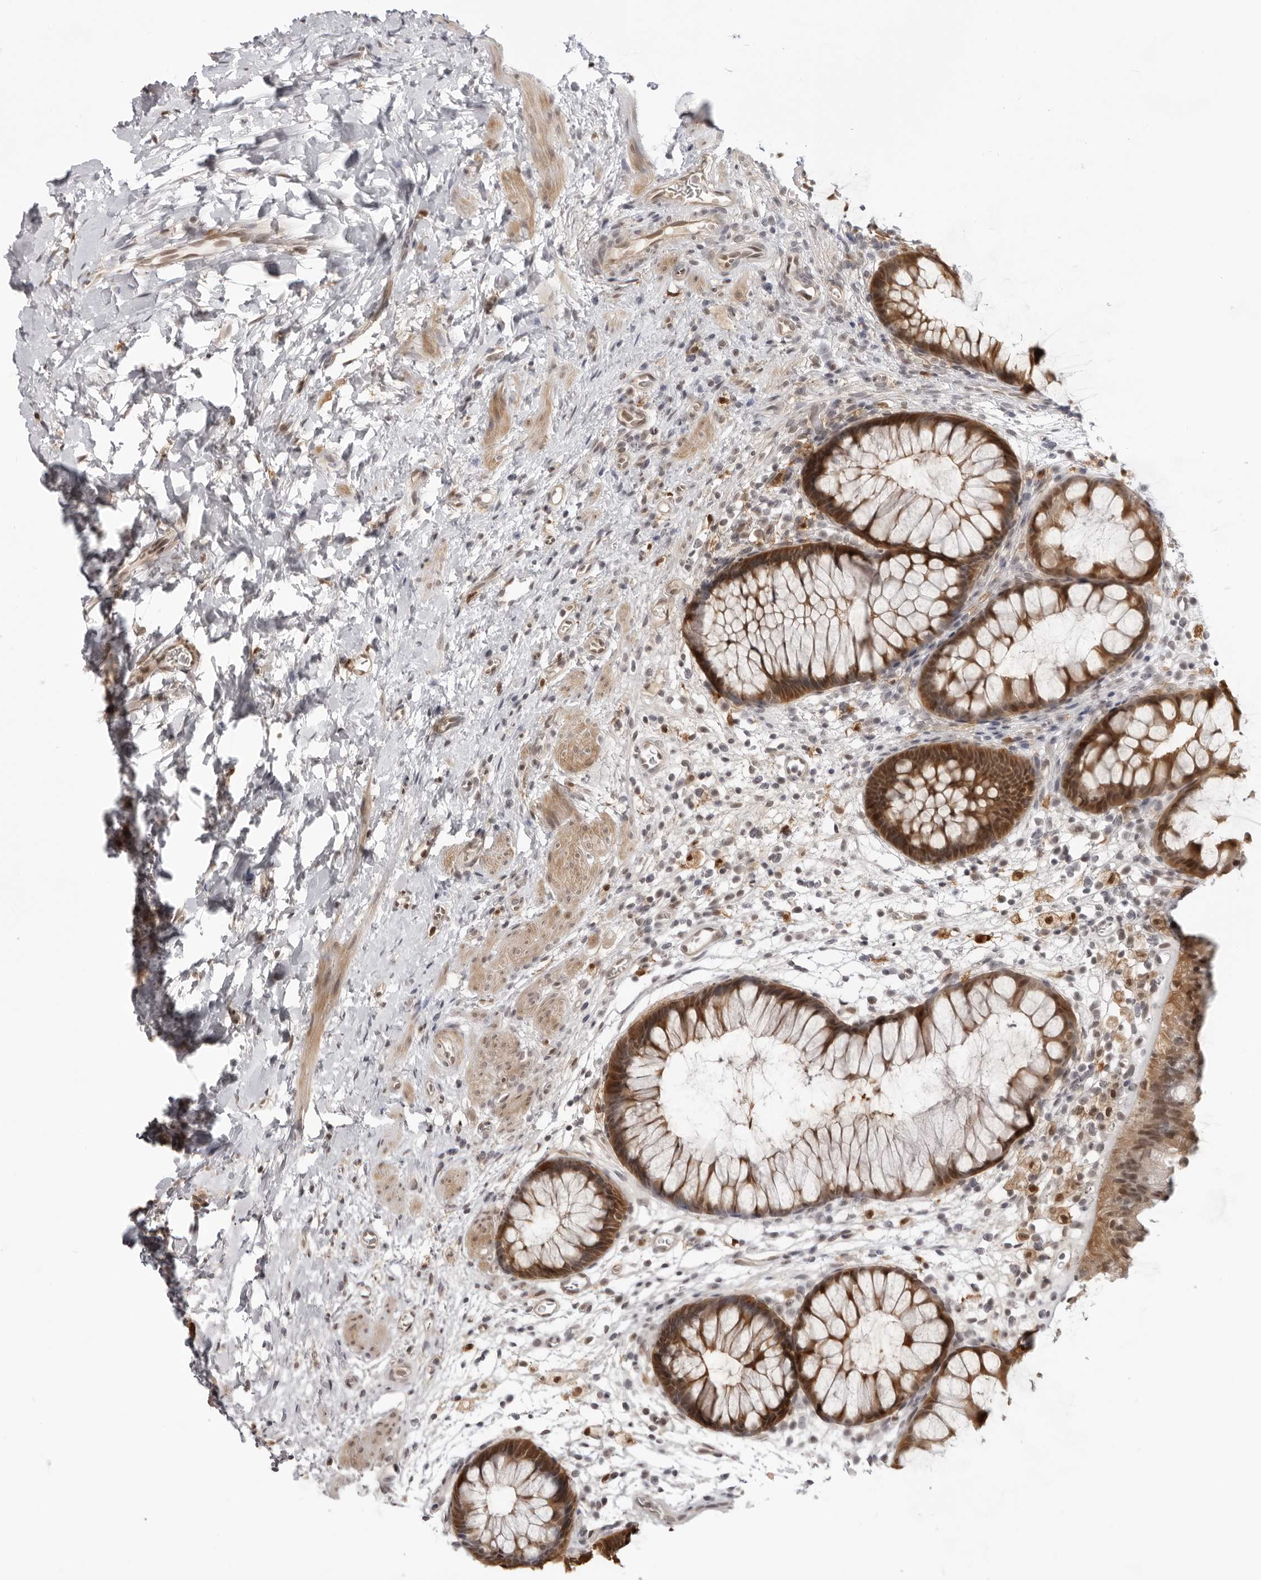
{"staining": {"intensity": "weak", "quantity": "25%-75%", "location": "cytoplasmic/membranous,nuclear"}, "tissue": "colon", "cell_type": "Endothelial cells", "image_type": "normal", "snomed": [{"axis": "morphology", "description": "Normal tissue, NOS"}, {"axis": "topography", "description": "Colon"}], "caption": "This image reveals IHC staining of unremarkable colon, with low weak cytoplasmic/membranous,nuclear expression in approximately 25%-75% of endothelial cells.", "gene": "SRGAP2", "patient": {"sex": "female", "age": 62}}